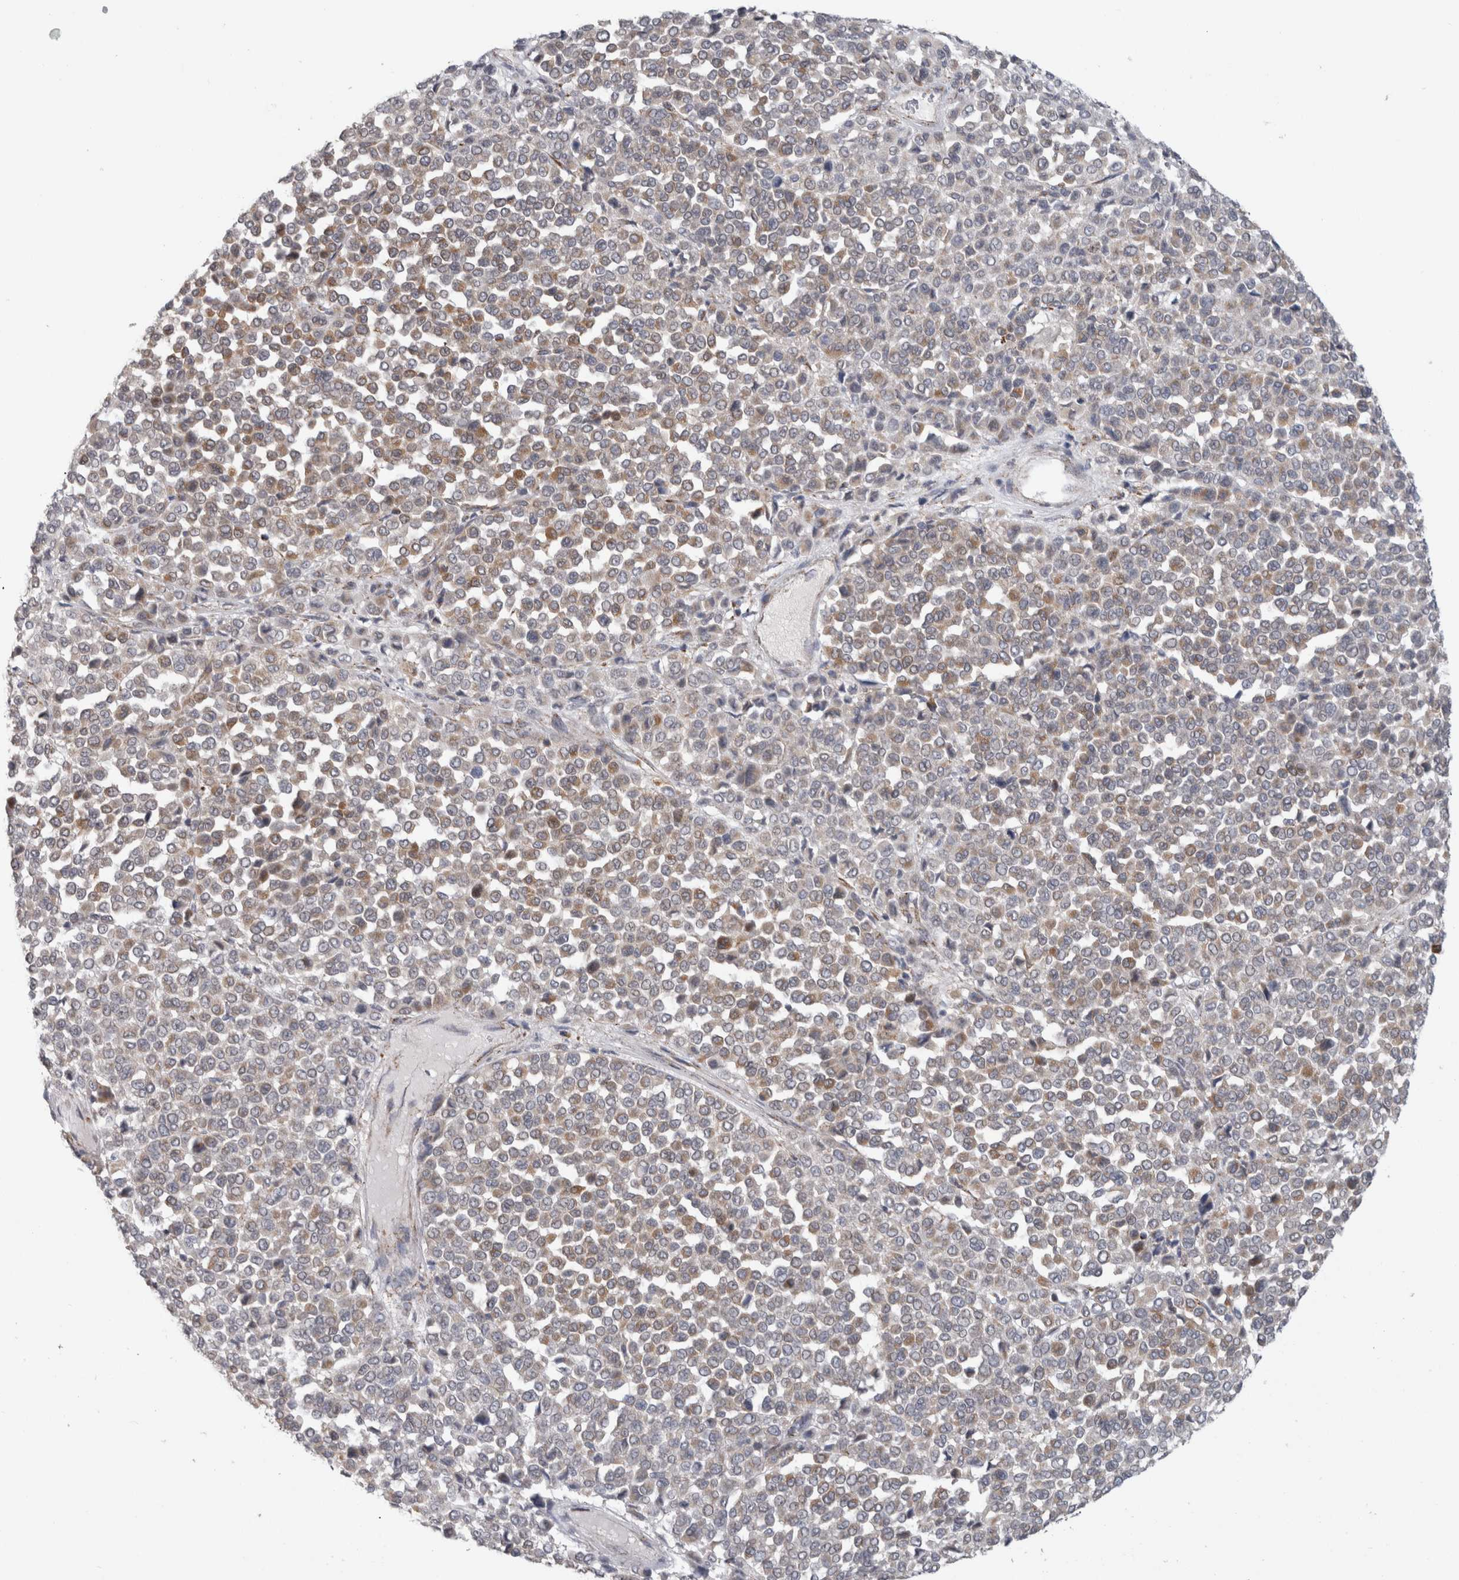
{"staining": {"intensity": "moderate", "quantity": ">75%", "location": "cytoplasmic/membranous"}, "tissue": "melanoma", "cell_type": "Tumor cells", "image_type": "cancer", "snomed": [{"axis": "morphology", "description": "Malignant melanoma, Metastatic site"}, {"axis": "topography", "description": "Pancreas"}], "caption": "High-power microscopy captured an IHC photomicrograph of melanoma, revealing moderate cytoplasmic/membranous positivity in about >75% of tumor cells.", "gene": "RAB18", "patient": {"sex": "female", "age": 30}}